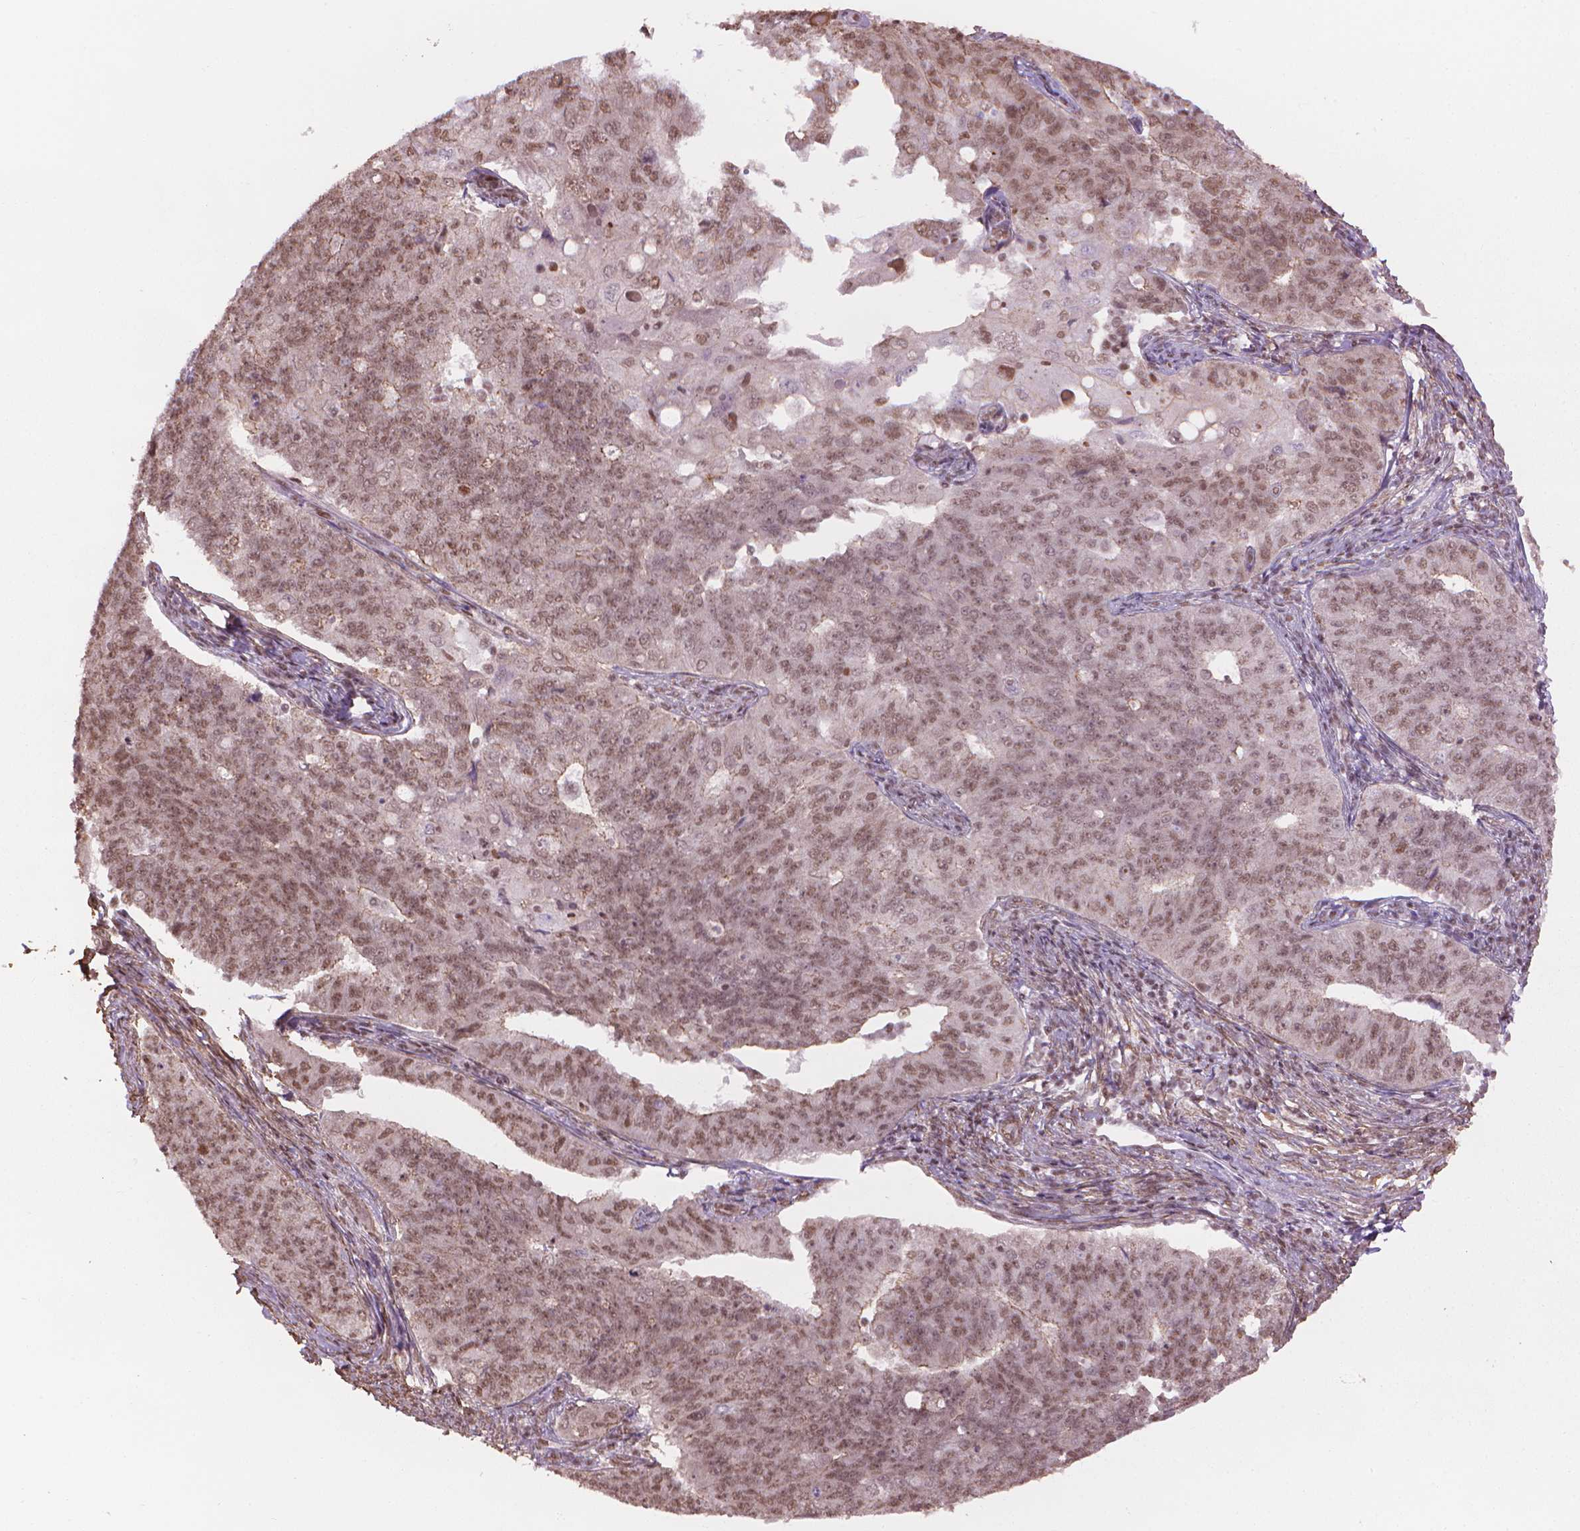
{"staining": {"intensity": "weak", "quantity": "25%-75%", "location": "nuclear"}, "tissue": "endometrial cancer", "cell_type": "Tumor cells", "image_type": "cancer", "snomed": [{"axis": "morphology", "description": "Adenocarcinoma, NOS"}, {"axis": "topography", "description": "Endometrium"}], "caption": "Endometrial cancer (adenocarcinoma) tissue exhibits weak nuclear expression in approximately 25%-75% of tumor cells, visualized by immunohistochemistry. The staining is performed using DAB (3,3'-diaminobenzidine) brown chromogen to label protein expression. The nuclei are counter-stained blue using hematoxylin.", "gene": "HOXD4", "patient": {"sex": "female", "age": 43}}